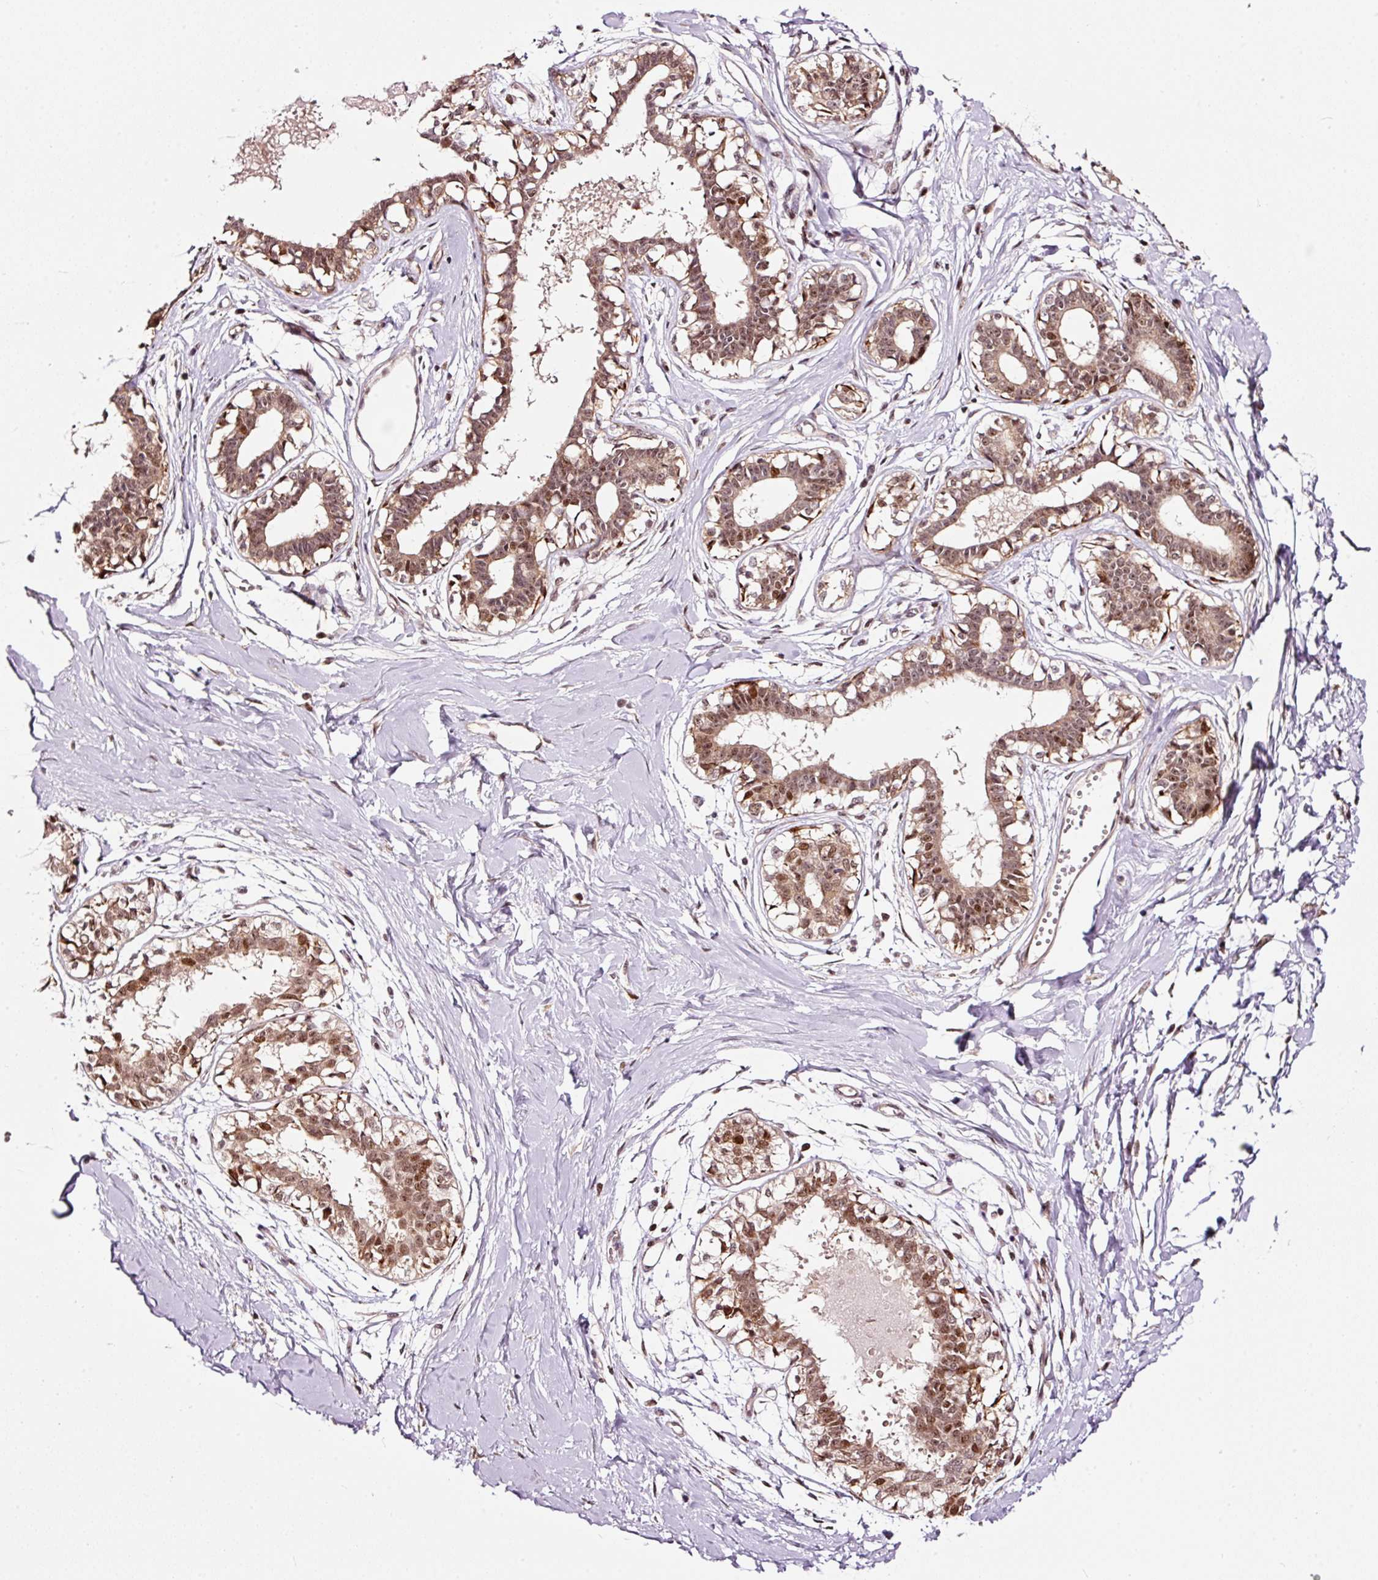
{"staining": {"intensity": "weak", "quantity": ">75%", "location": "nuclear"}, "tissue": "breast", "cell_type": "Adipocytes", "image_type": "normal", "snomed": [{"axis": "morphology", "description": "Normal tissue, NOS"}, {"axis": "topography", "description": "Breast"}], "caption": "A low amount of weak nuclear expression is present in approximately >75% of adipocytes in unremarkable breast.", "gene": "RFC4", "patient": {"sex": "female", "age": 45}}